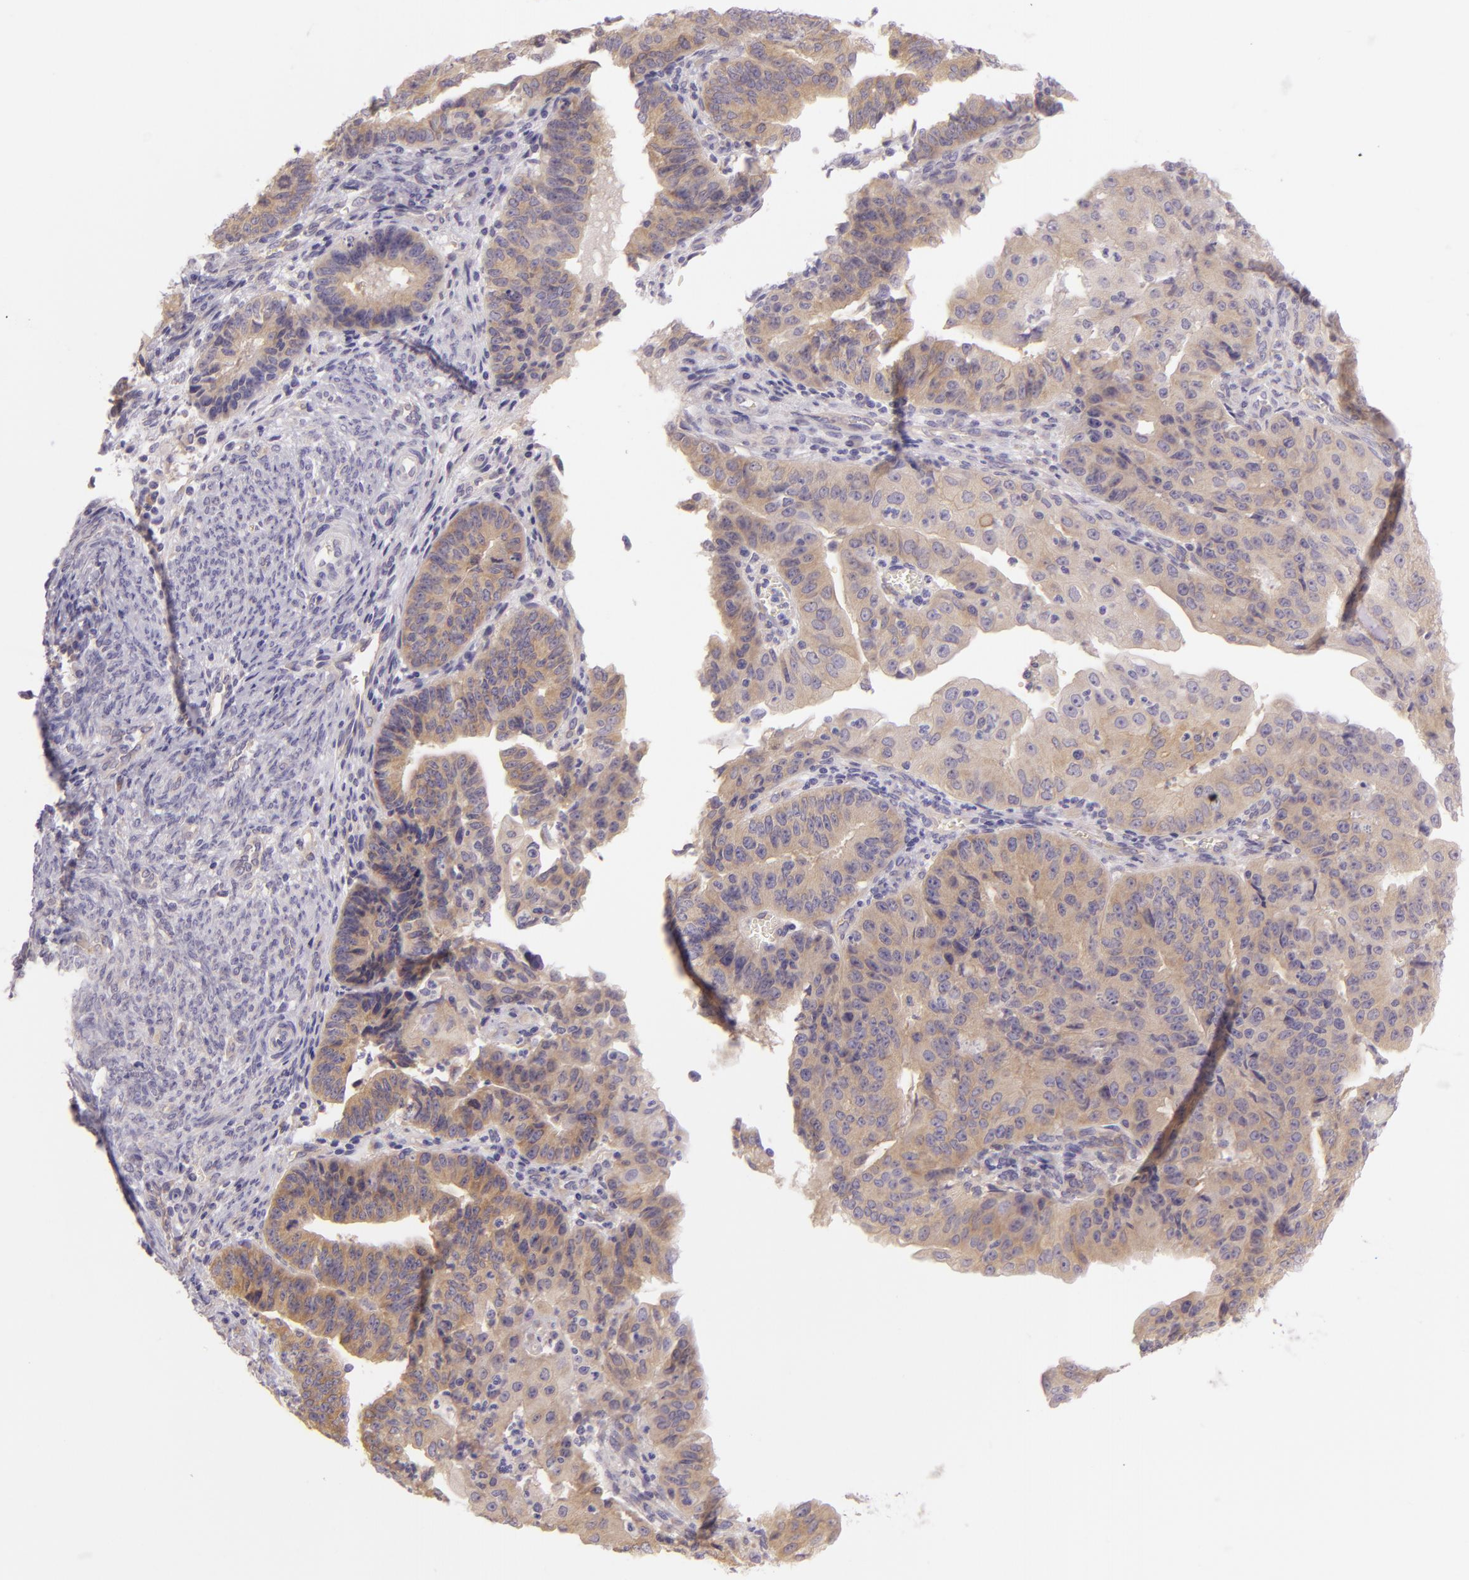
{"staining": {"intensity": "weak", "quantity": ">75%", "location": "cytoplasmic/membranous"}, "tissue": "endometrial cancer", "cell_type": "Tumor cells", "image_type": "cancer", "snomed": [{"axis": "morphology", "description": "Adenocarcinoma, NOS"}, {"axis": "topography", "description": "Endometrium"}], "caption": "Adenocarcinoma (endometrial) stained with immunohistochemistry shows weak cytoplasmic/membranous positivity in about >75% of tumor cells.", "gene": "ZC3H7B", "patient": {"sex": "female", "age": 56}}